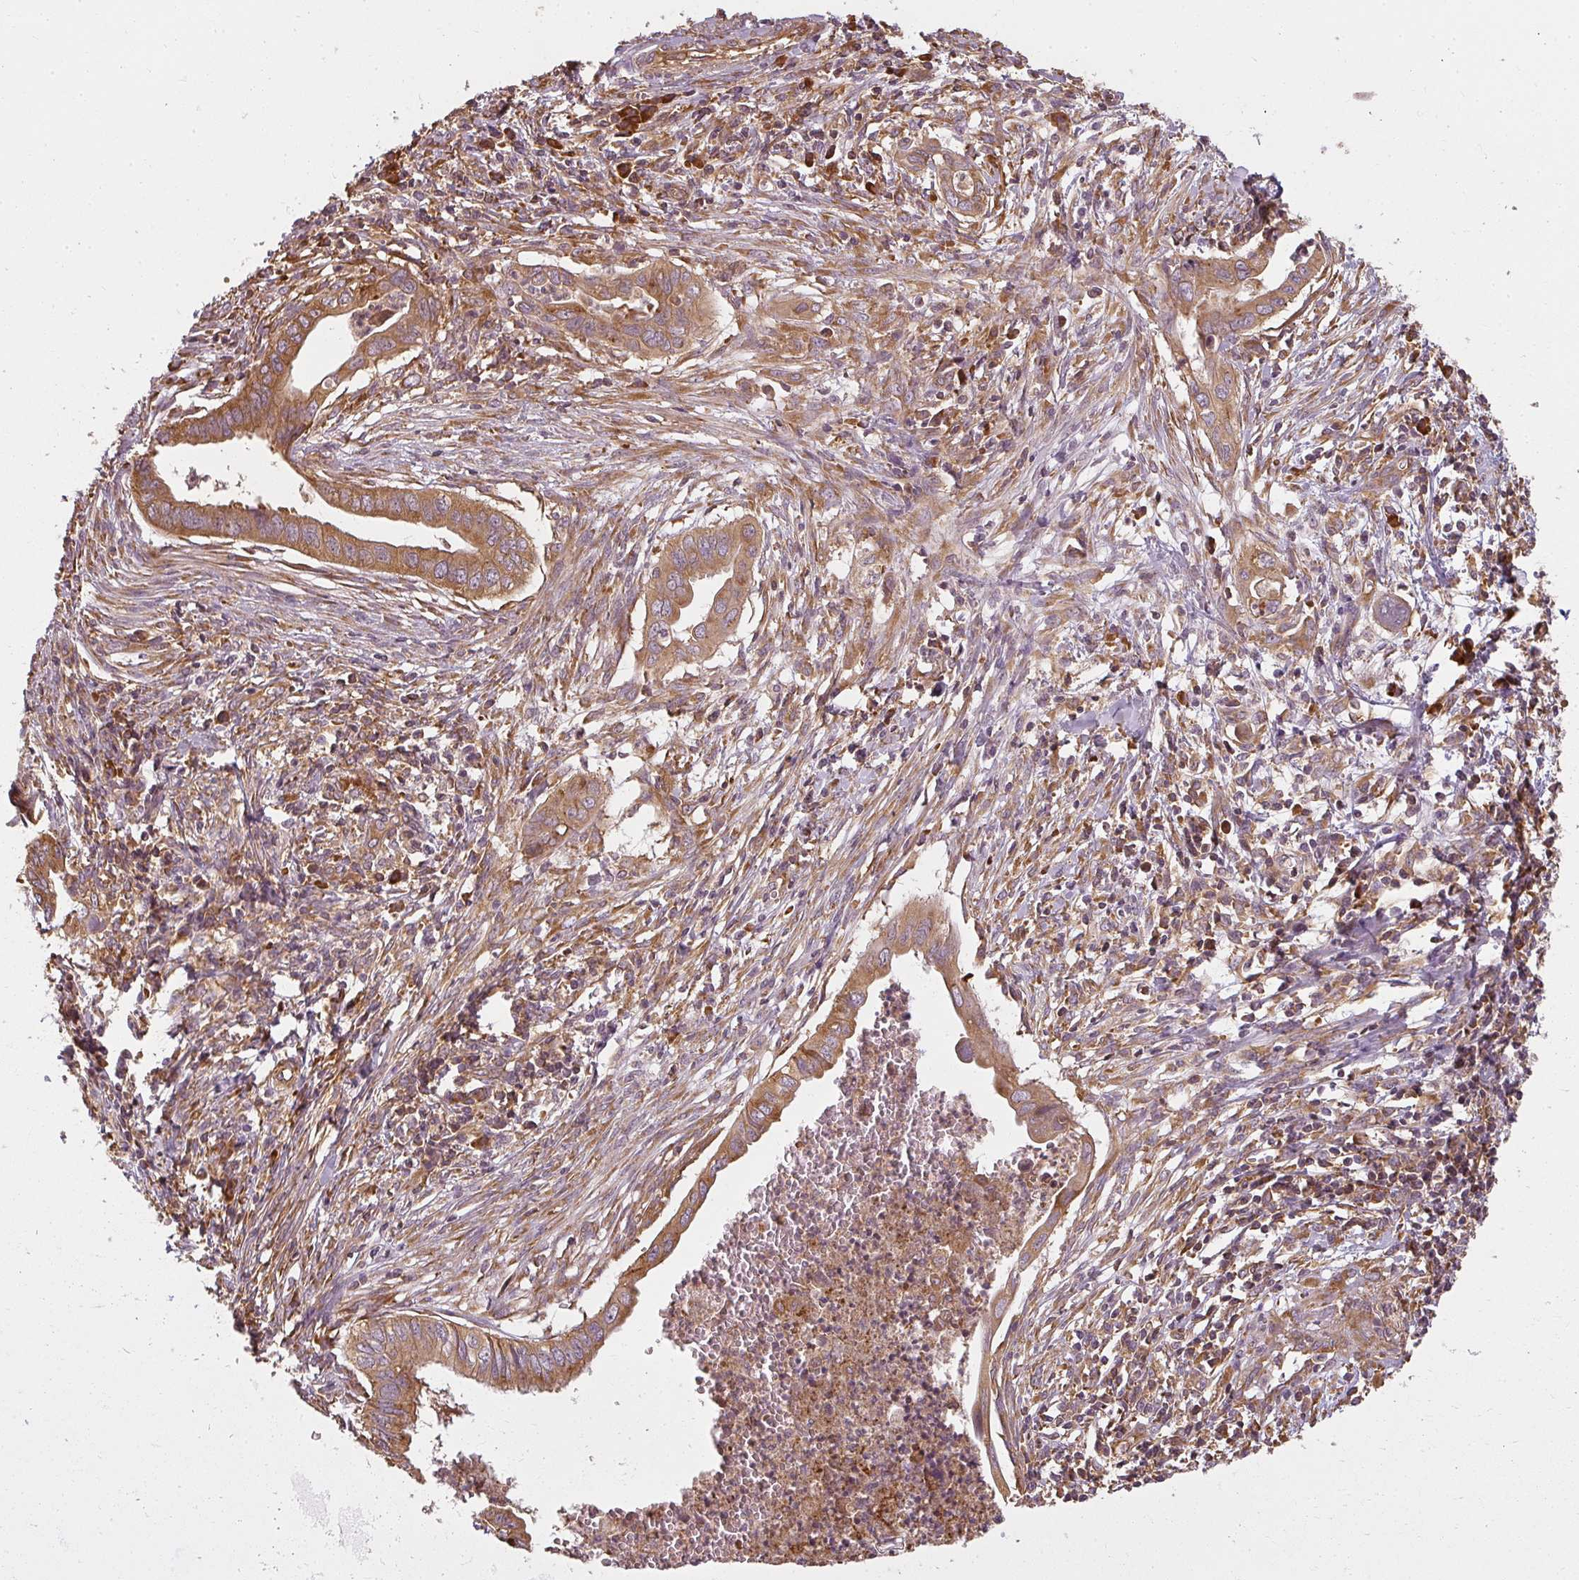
{"staining": {"intensity": "strong", "quantity": ">75%", "location": "cytoplasmic/membranous"}, "tissue": "cervical cancer", "cell_type": "Tumor cells", "image_type": "cancer", "snomed": [{"axis": "morphology", "description": "Adenocarcinoma, NOS"}, {"axis": "topography", "description": "Cervix"}], "caption": "An immunohistochemistry (IHC) micrograph of tumor tissue is shown. Protein staining in brown labels strong cytoplasmic/membranous positivity in cervical cancer within tumor cells.", "gene": "RPL24", "patient": {"sex": "female", "age": 42}}